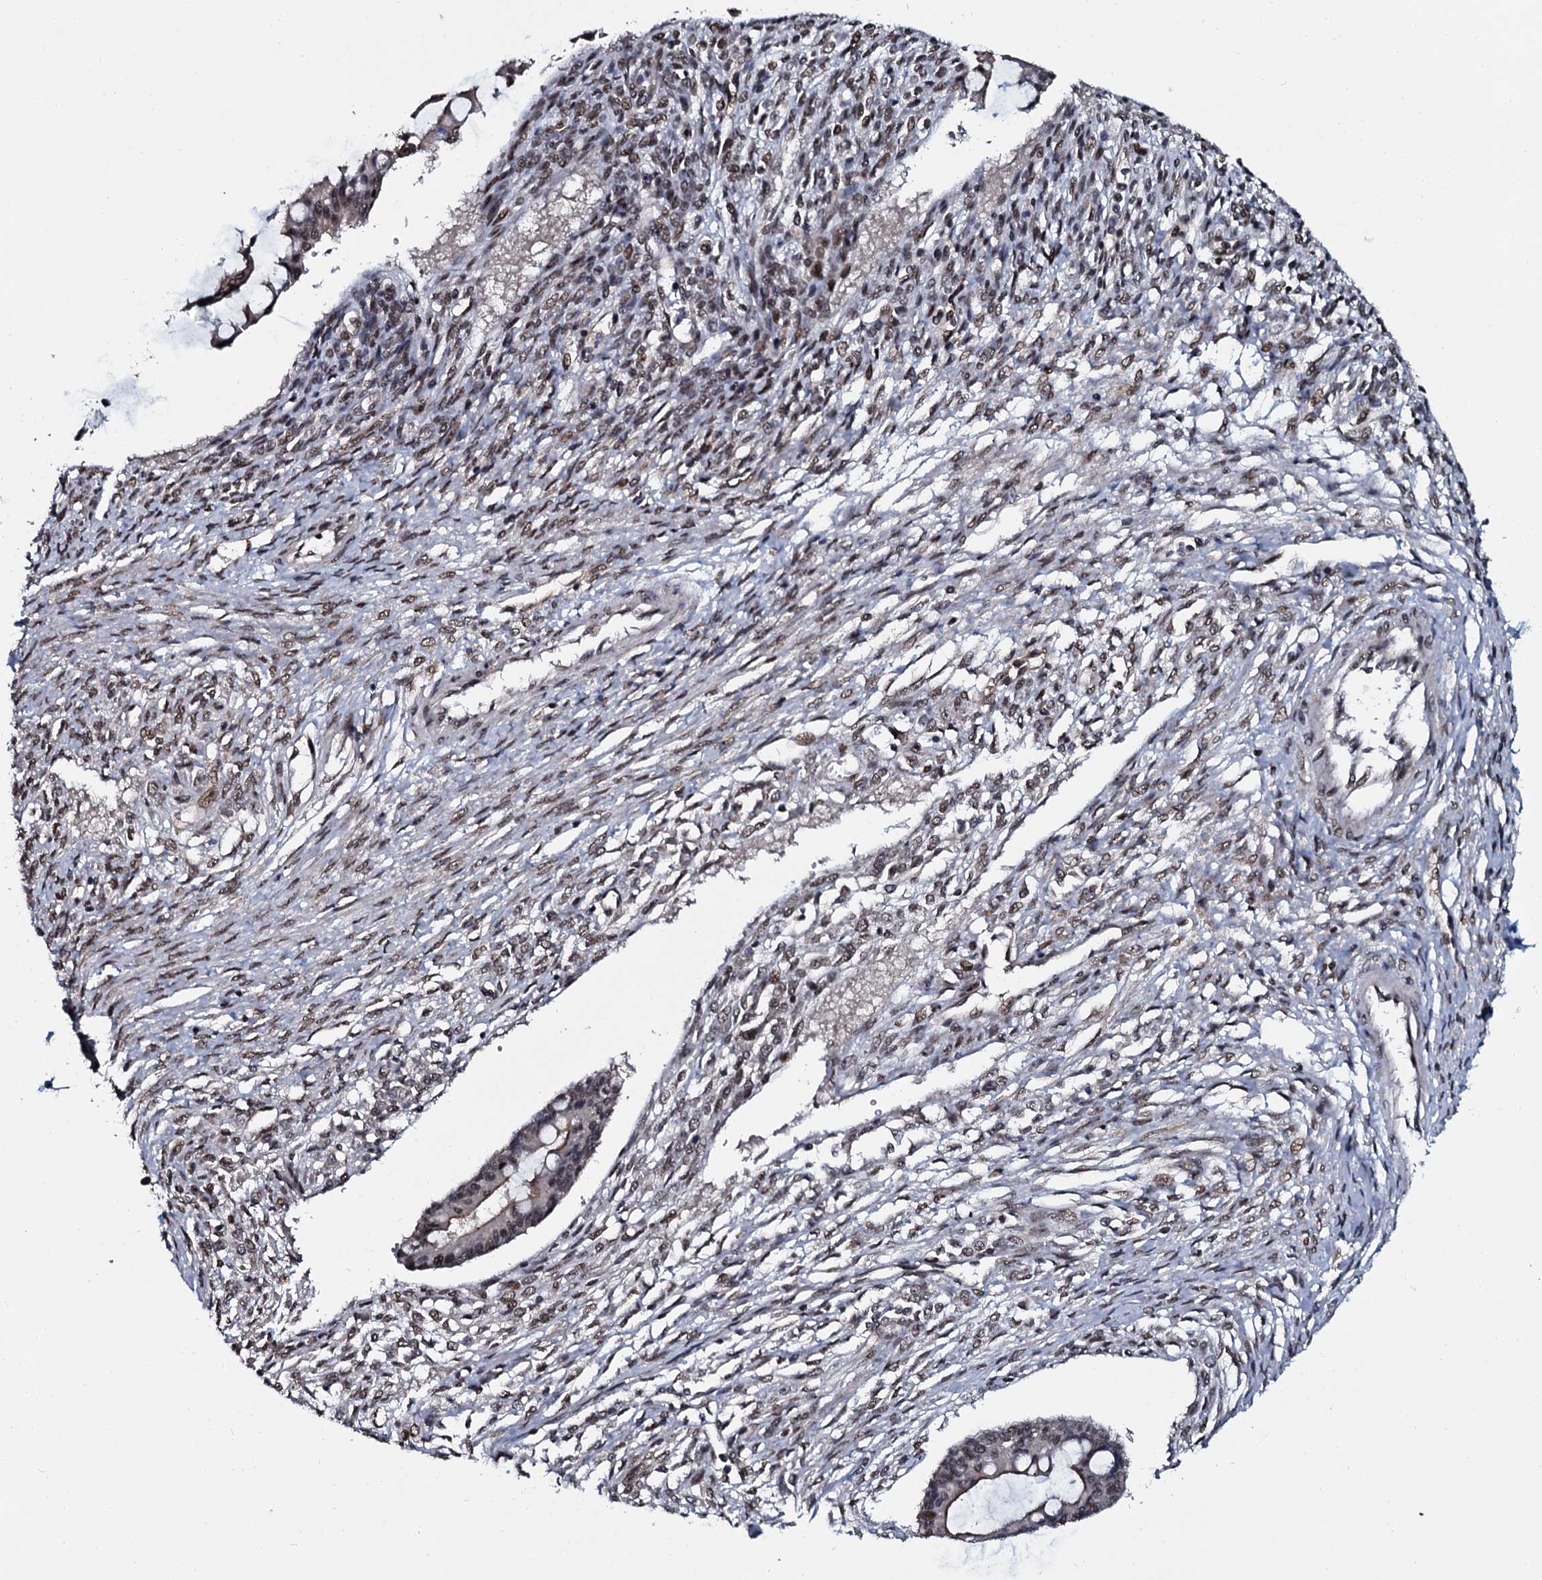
{"staining": {"intensity": "moderate", "quantity": "25%-75%", "location": "cytoplasmic/membranous,nuclear"}, "tissue": "ovarian cancer", "cell_type": "Tumor cells", "image_type": "cancer", "snomed": [{"axis": "morphology", "description": "Cystadenocarcinoma, mucinous, NOS"}, {"axis": "topography", "description": "Ovary"}], "caption": "Immunohistochemistry staining of ovarian cancer (mucinous cystadenocarcinoma), which demonstrates medium levels of moderate cytoplasmic/membranous and nuclear expression in about 25%-75% of tumor cells indicating moderate cytoplasmic/membranous and nuclear protein staining. The staining was performed using DAB (3,3'-diaminobenzidine) (brown) for protein detection and nuclei were counterstained in hematoxylin (blue).", "gene": "SH2D4B", "patient": {"sex": "female", "age": 73}}